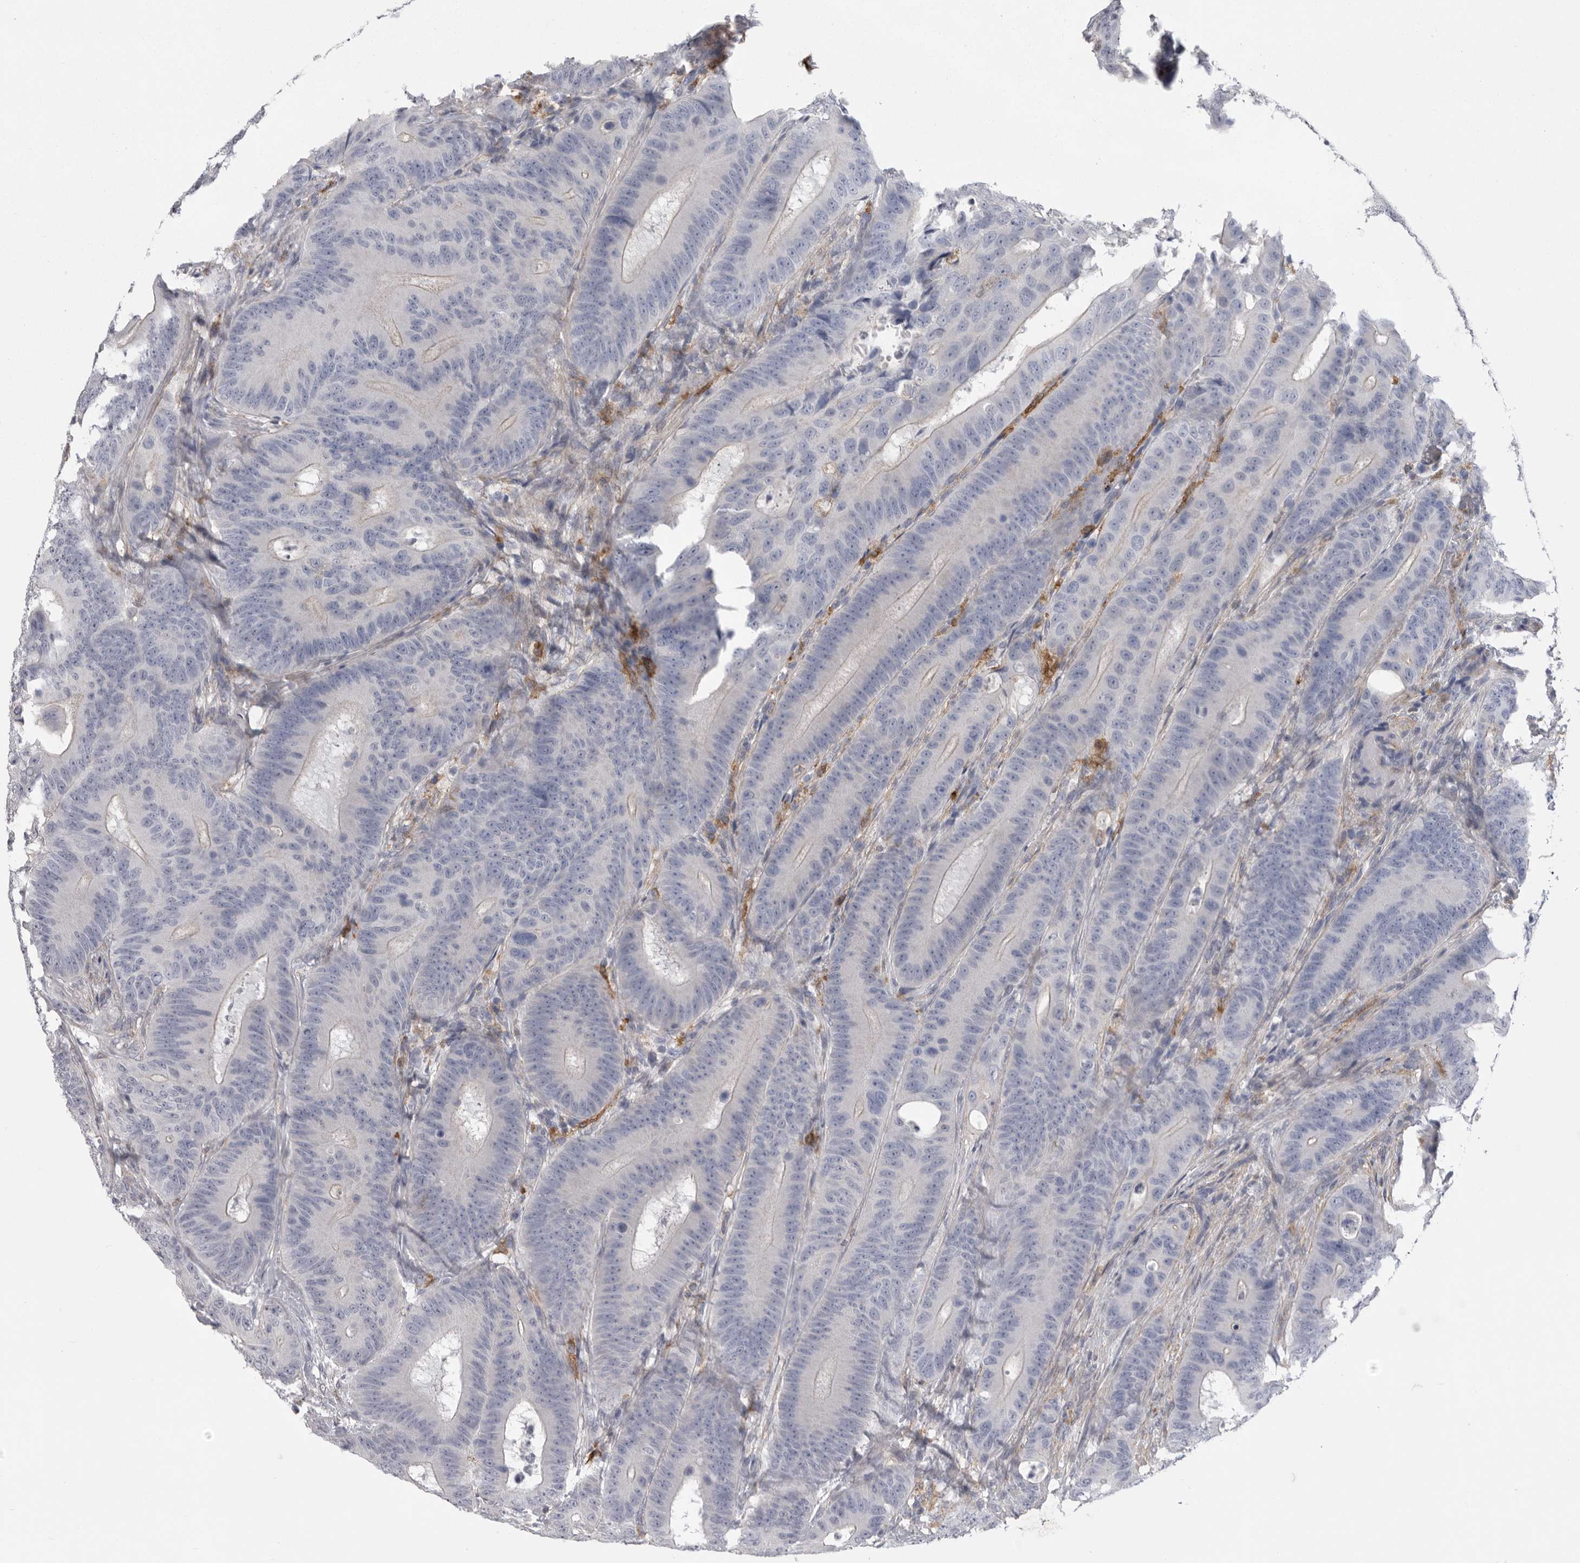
{"staining": {"intensity": "negative", "quantity": "none", "location": "none"}, "tissue": "colorectal cancer", "cell_type": "Tumor cells", "image_type": "cancer", "snomed": [{"axis": "morphology", "description": "Adenocarcinoma, NOS"}, {"axis": "topography", "description": "Colon"}], "caption": "High magnification brightfield microscopy of colorectal cancer (adenocarcinoma) stained with DAB (3,3'-diaminobenzidine) (brown) and counterstained with hematoxylin (blue): tumor cells show no significant staining.", "gene": "SIGLEC10", "patient": {"sex": "male", "age": 83}}